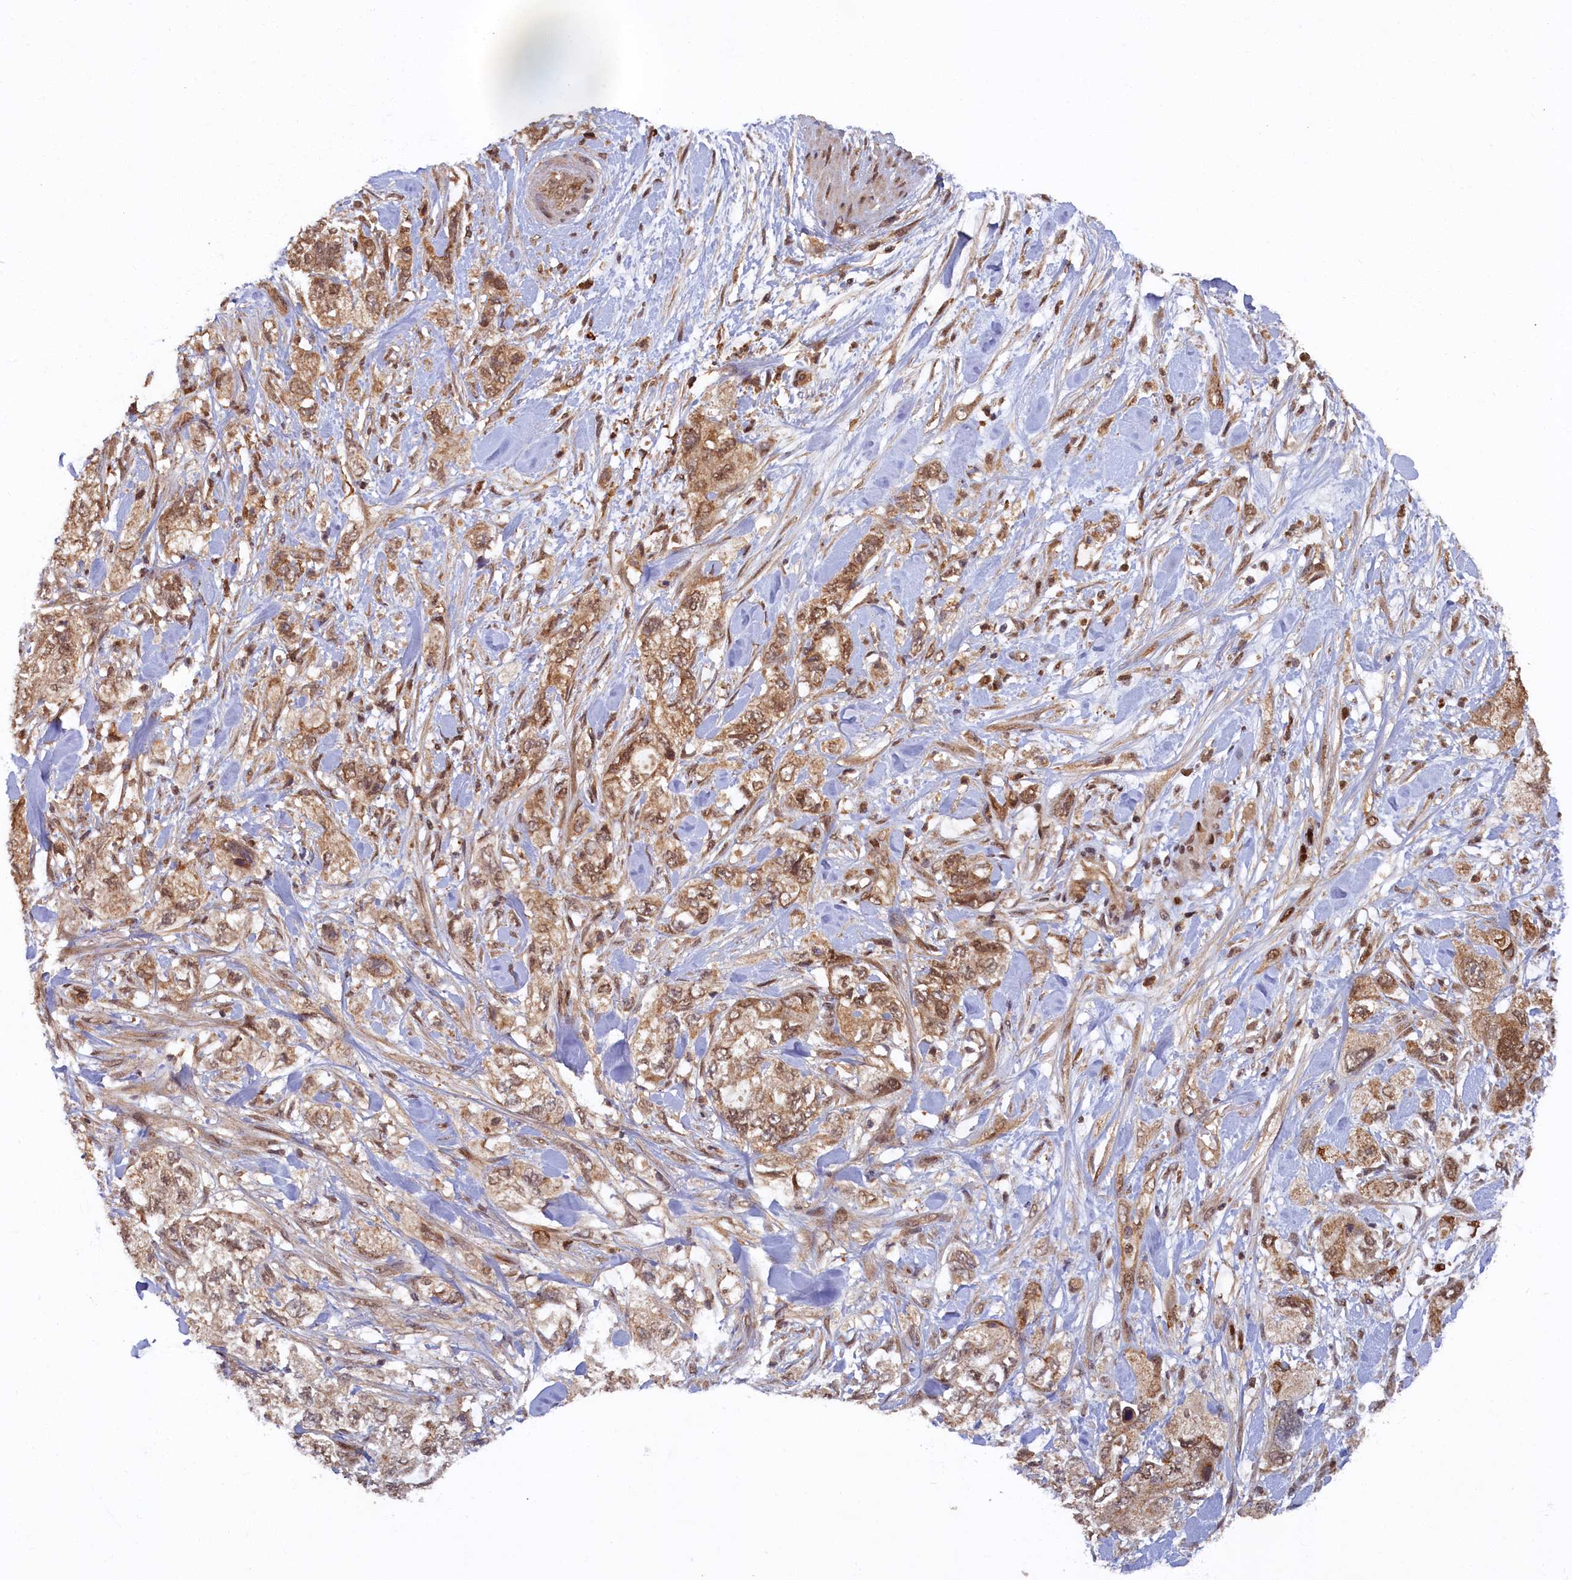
{"staining": {"intensity": "moderate", "quantity": ">75%", "location": "cytoplasmic/membranous,nuclear"}, "tissue": "pancreatic cancer", "cell_type": "Tumor cells", "image_type": "cancer", "snomed": [{"axis": "morphology", "description": "Adenocarcinoma, NOS"}, {"axis": "topography", "description": "Pancreas"}], "caption": "Protein staining of adenocarcinoma (pancreatic) tissue reveals moderate cytoplasmic/membranous and nuclear staining in approximately >75% of tumor cells.", "gene": "BRCA1", "patient": {"sex": "female", "age": 73}}